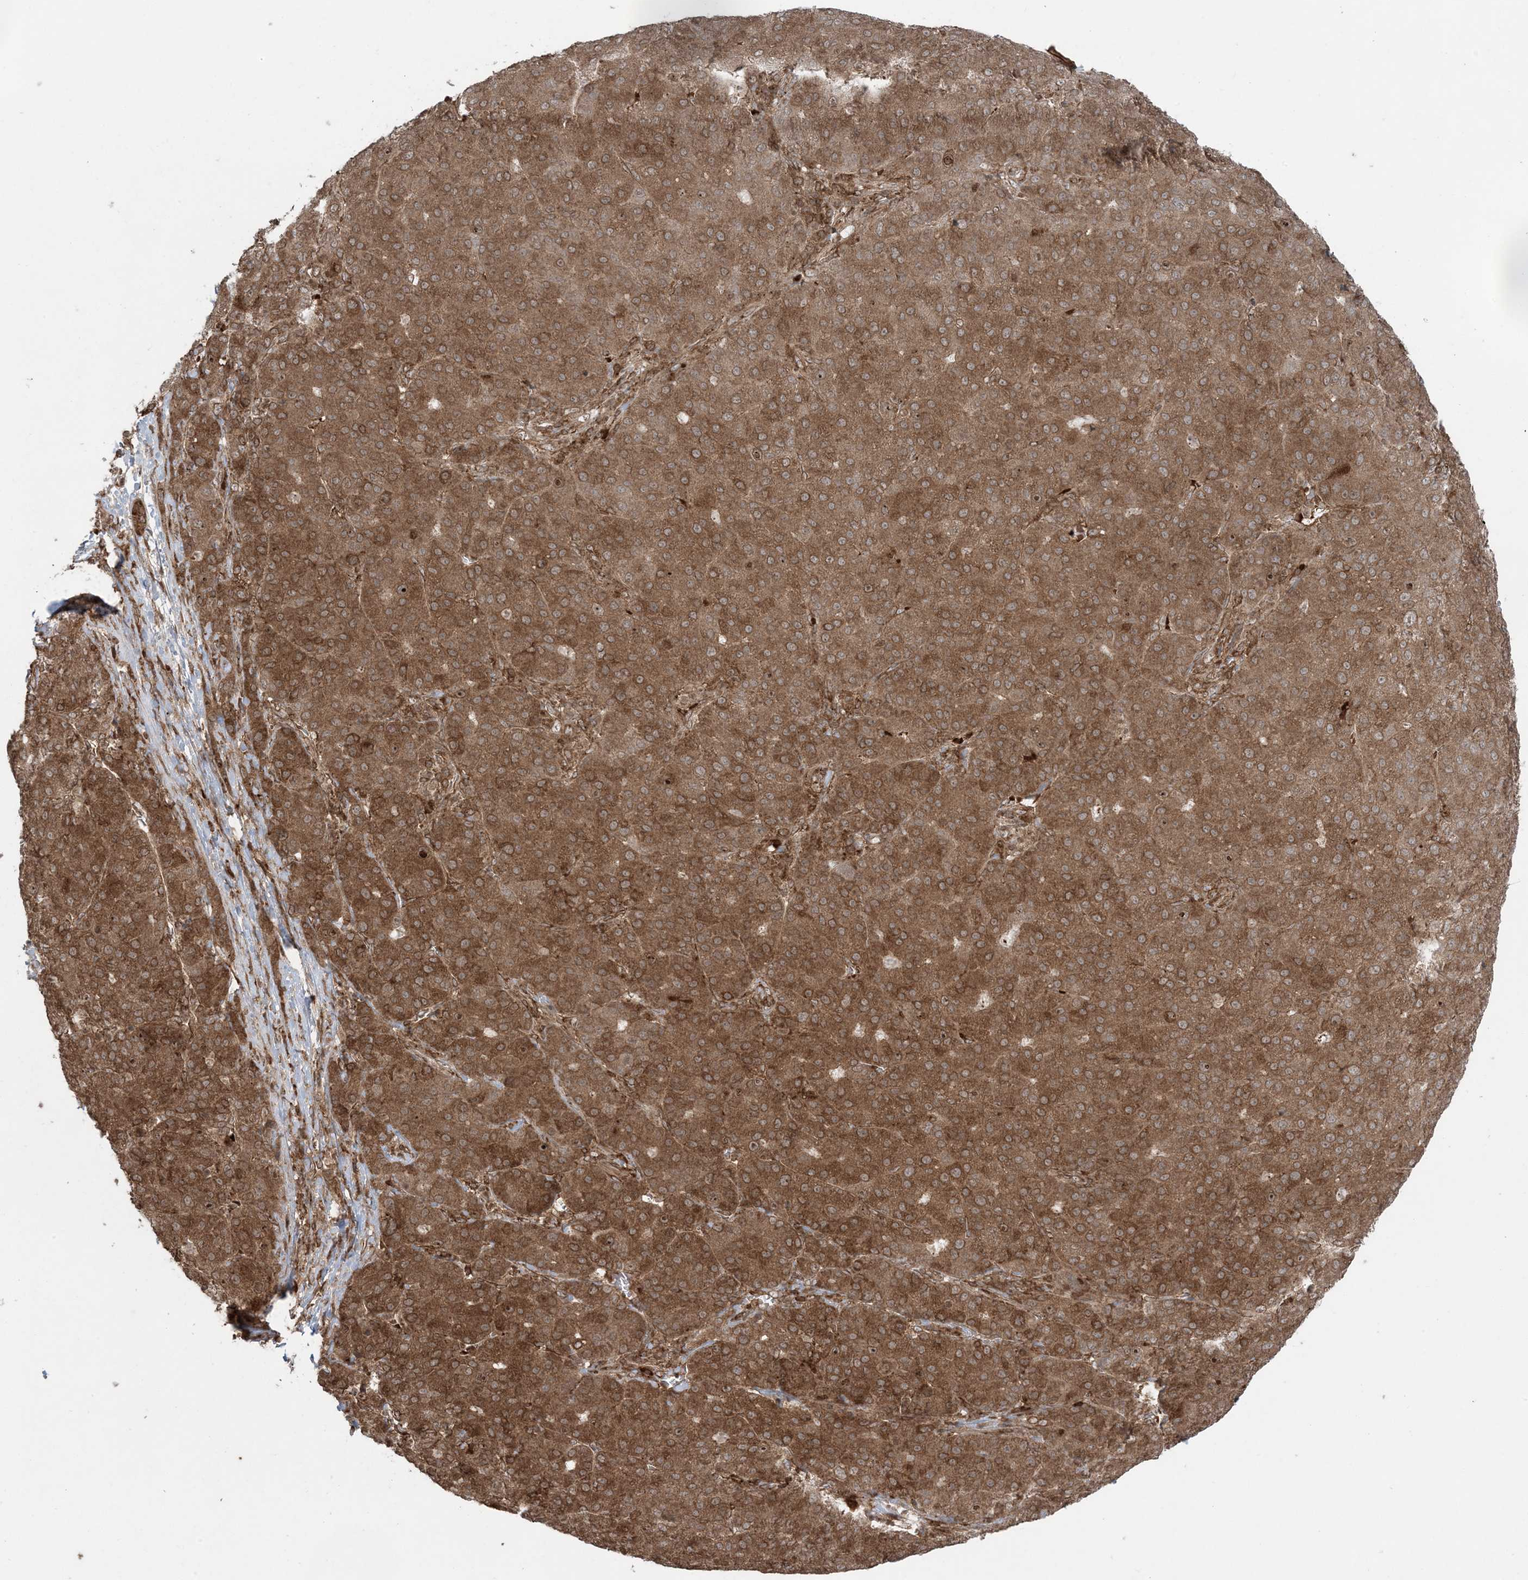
{"staining": {"intensity": "moderate", "quantity": ">75%", "location": "cytoplasmic/membranous"}, "tissue": "liver cancer", "cell_type": "Tumor cells", "image_type": "cancer", "snomed": [{"axis": "morphology", "description": "Carcinoma, Hepatocellular, NOS"}, {"axis": "topography", "description": "Liver"}], "caption": "Protein staining by immunohistochemistry reveals moderate cytoplasmic/membranous expression in approximately >75% of tumor cells in hepatocellular carcinoma (liver).", "gene": "DDX19B", "patient": {"sex": "male", "age": 65}}